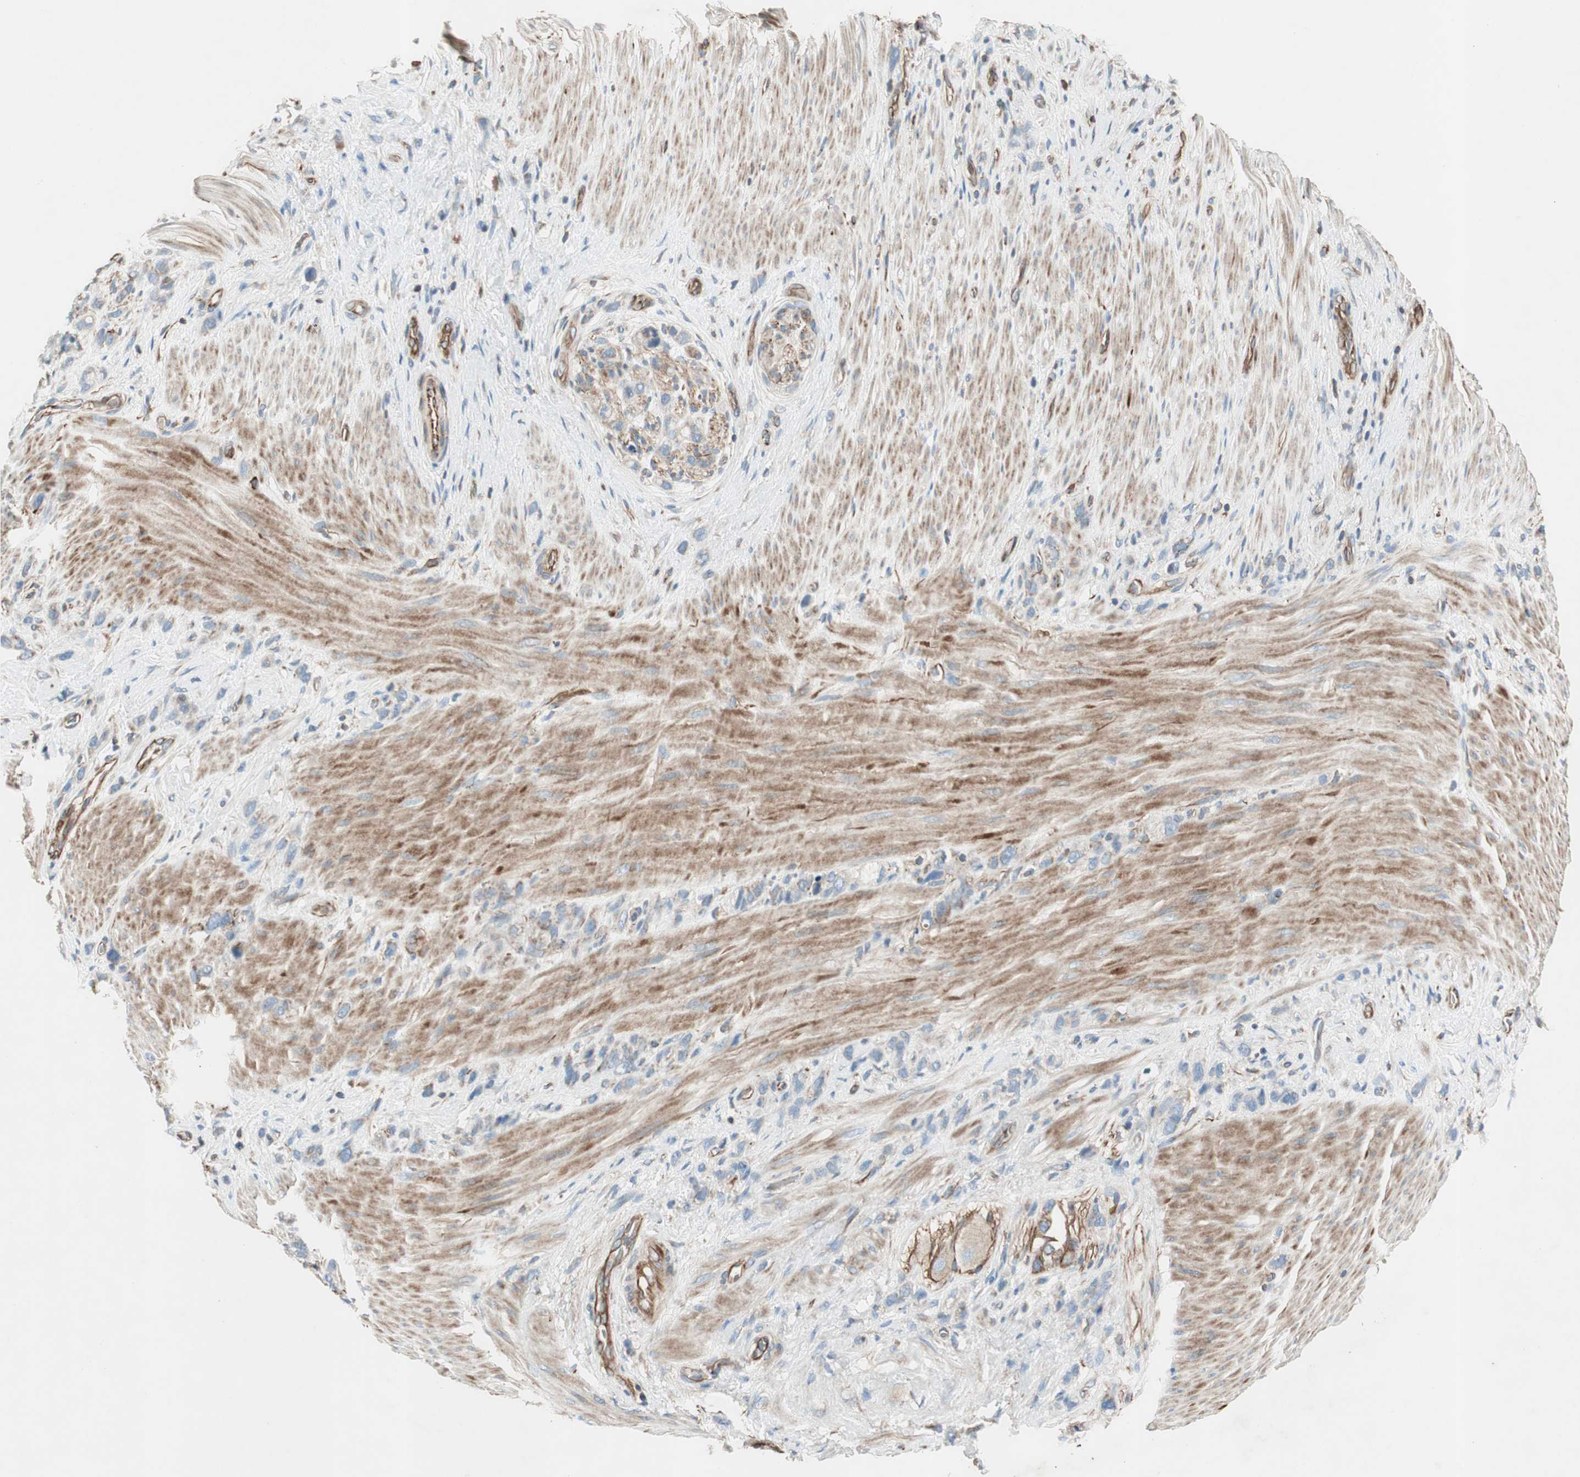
{"staining": {"intensity": "negative", "quantity": "none", "location": "none"}, "tissue": "stomach cancer", "cell_type": "Tumor cells", "image_type": "cancer", "snomed": [{"axis": "morphology", "description": "Normal tissue, NOS"}, {"axis": "morphology", "description": "Adenocarcinoma, NOS"}, {"axis": "morphology", "description": "Adenocarcinoma, High grade"}, {"axis": "topography", "description": "Stomach, upper"}, {"axis": "topography", "description": "Stomach"}], "caption": "DAB (3,3'-diaminobenzidine) immunohistochemical staining of stomach cancer (adenocarcinoma) demonstrates no significant expression in tumor cells.", "gene": "SRCIN1", "patient": {"sex": "female", "age": 65}}